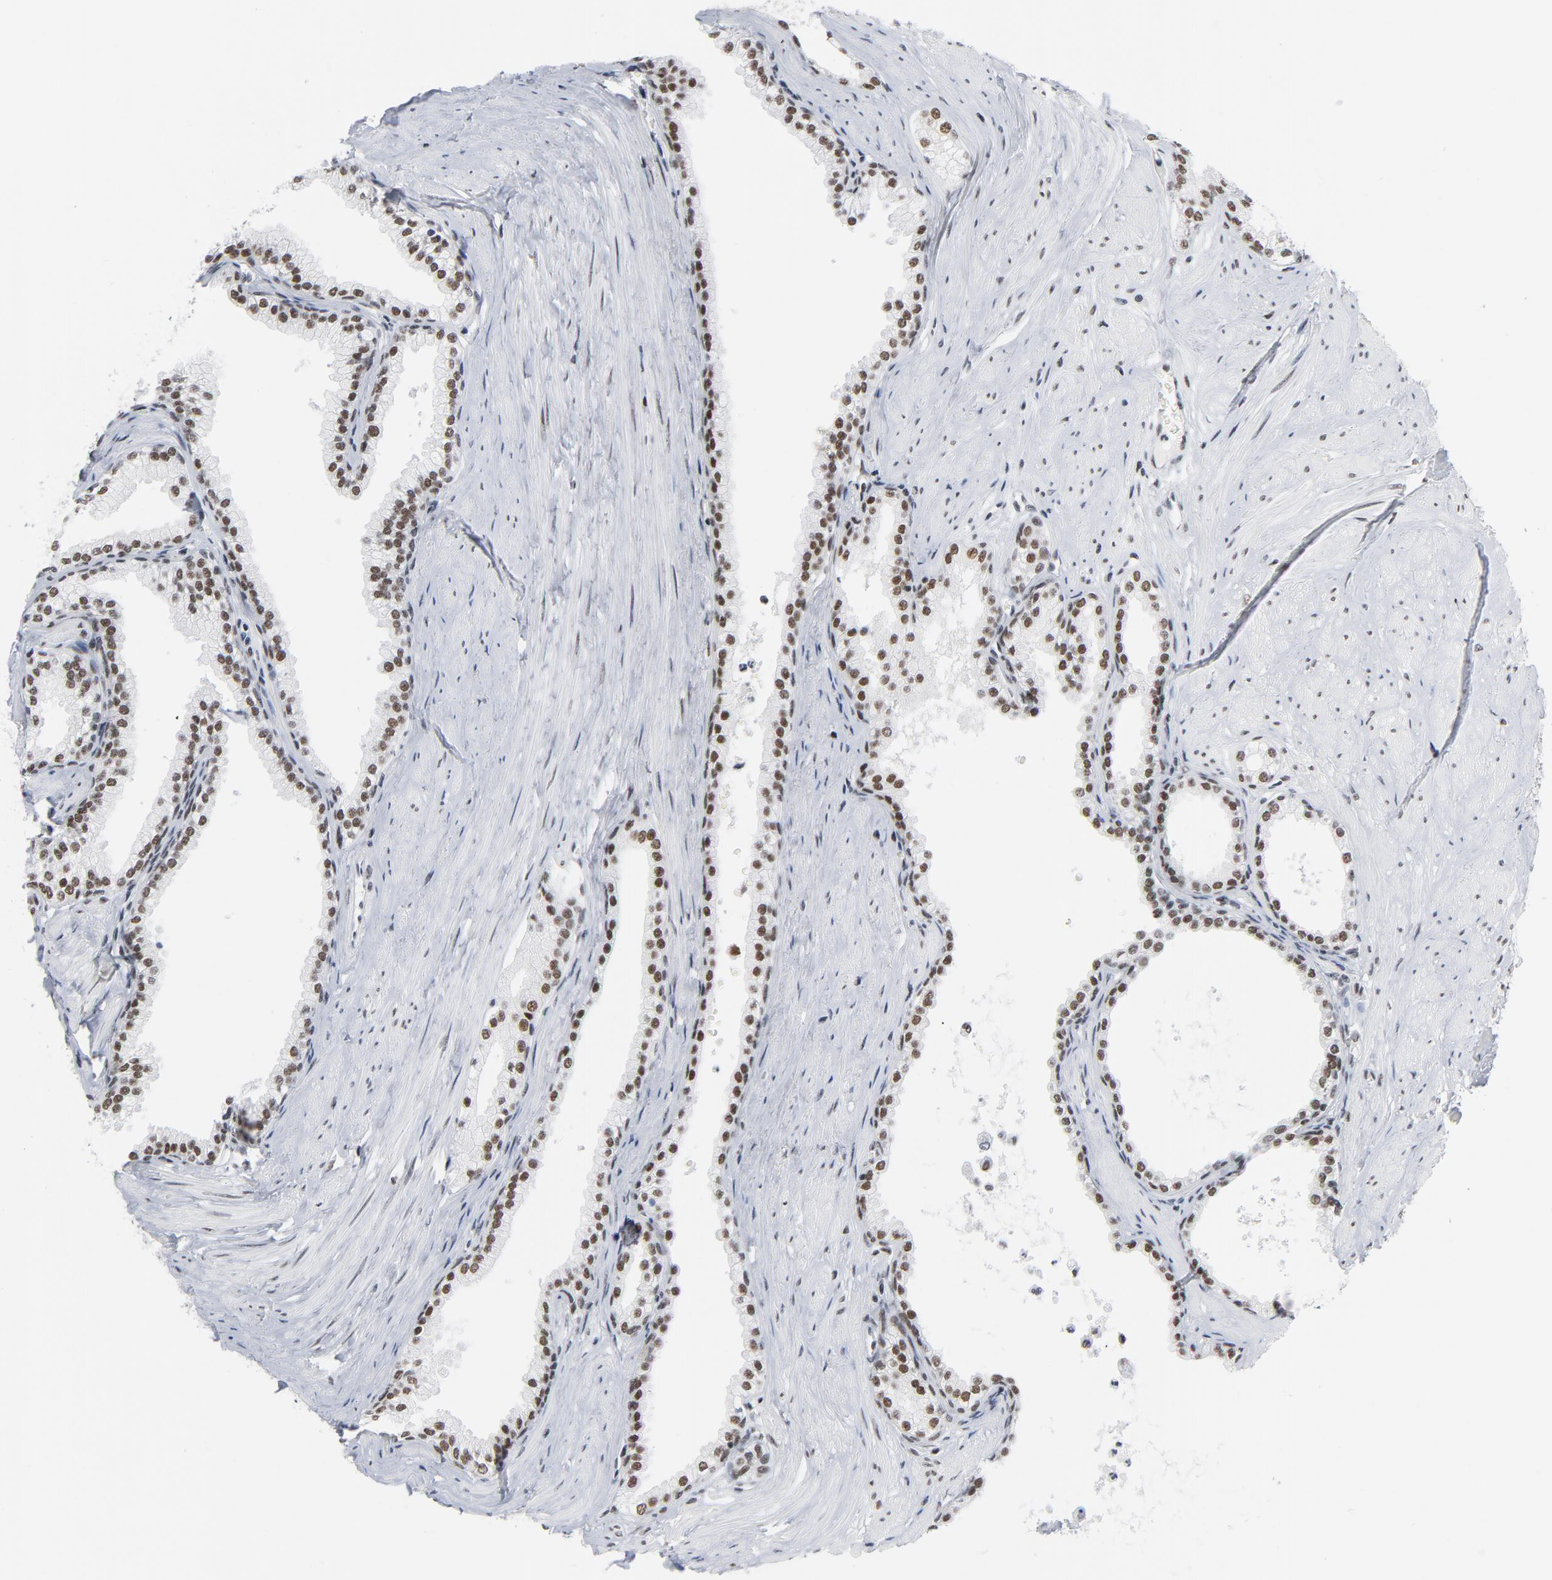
{"staining": {"intensity": "moderate", "quantity": ">75%", "location": "nuclear"}, "tissue": "prostate", "cell_type": "Glandular cells", "image_type": "normal", "snomed": [{"axis": "morphology", "description": "Normal tissue, NOS"}, {"axis": "topography", "description": "Prostate"}], "caption": "Immunohistochemistry (IHC) of benign human prostate demonstrates medium levels of moderate nuclear positivity in about >75% of glandular cells. The staining is performed using DAB (3,3'-diaminobenzidine) brown chromogen to label protein expression. The nuclei are counter-stained blue using hematoxylin.", "gene": "CSTF2", "patient": {"sex": "male", "age": 64}}